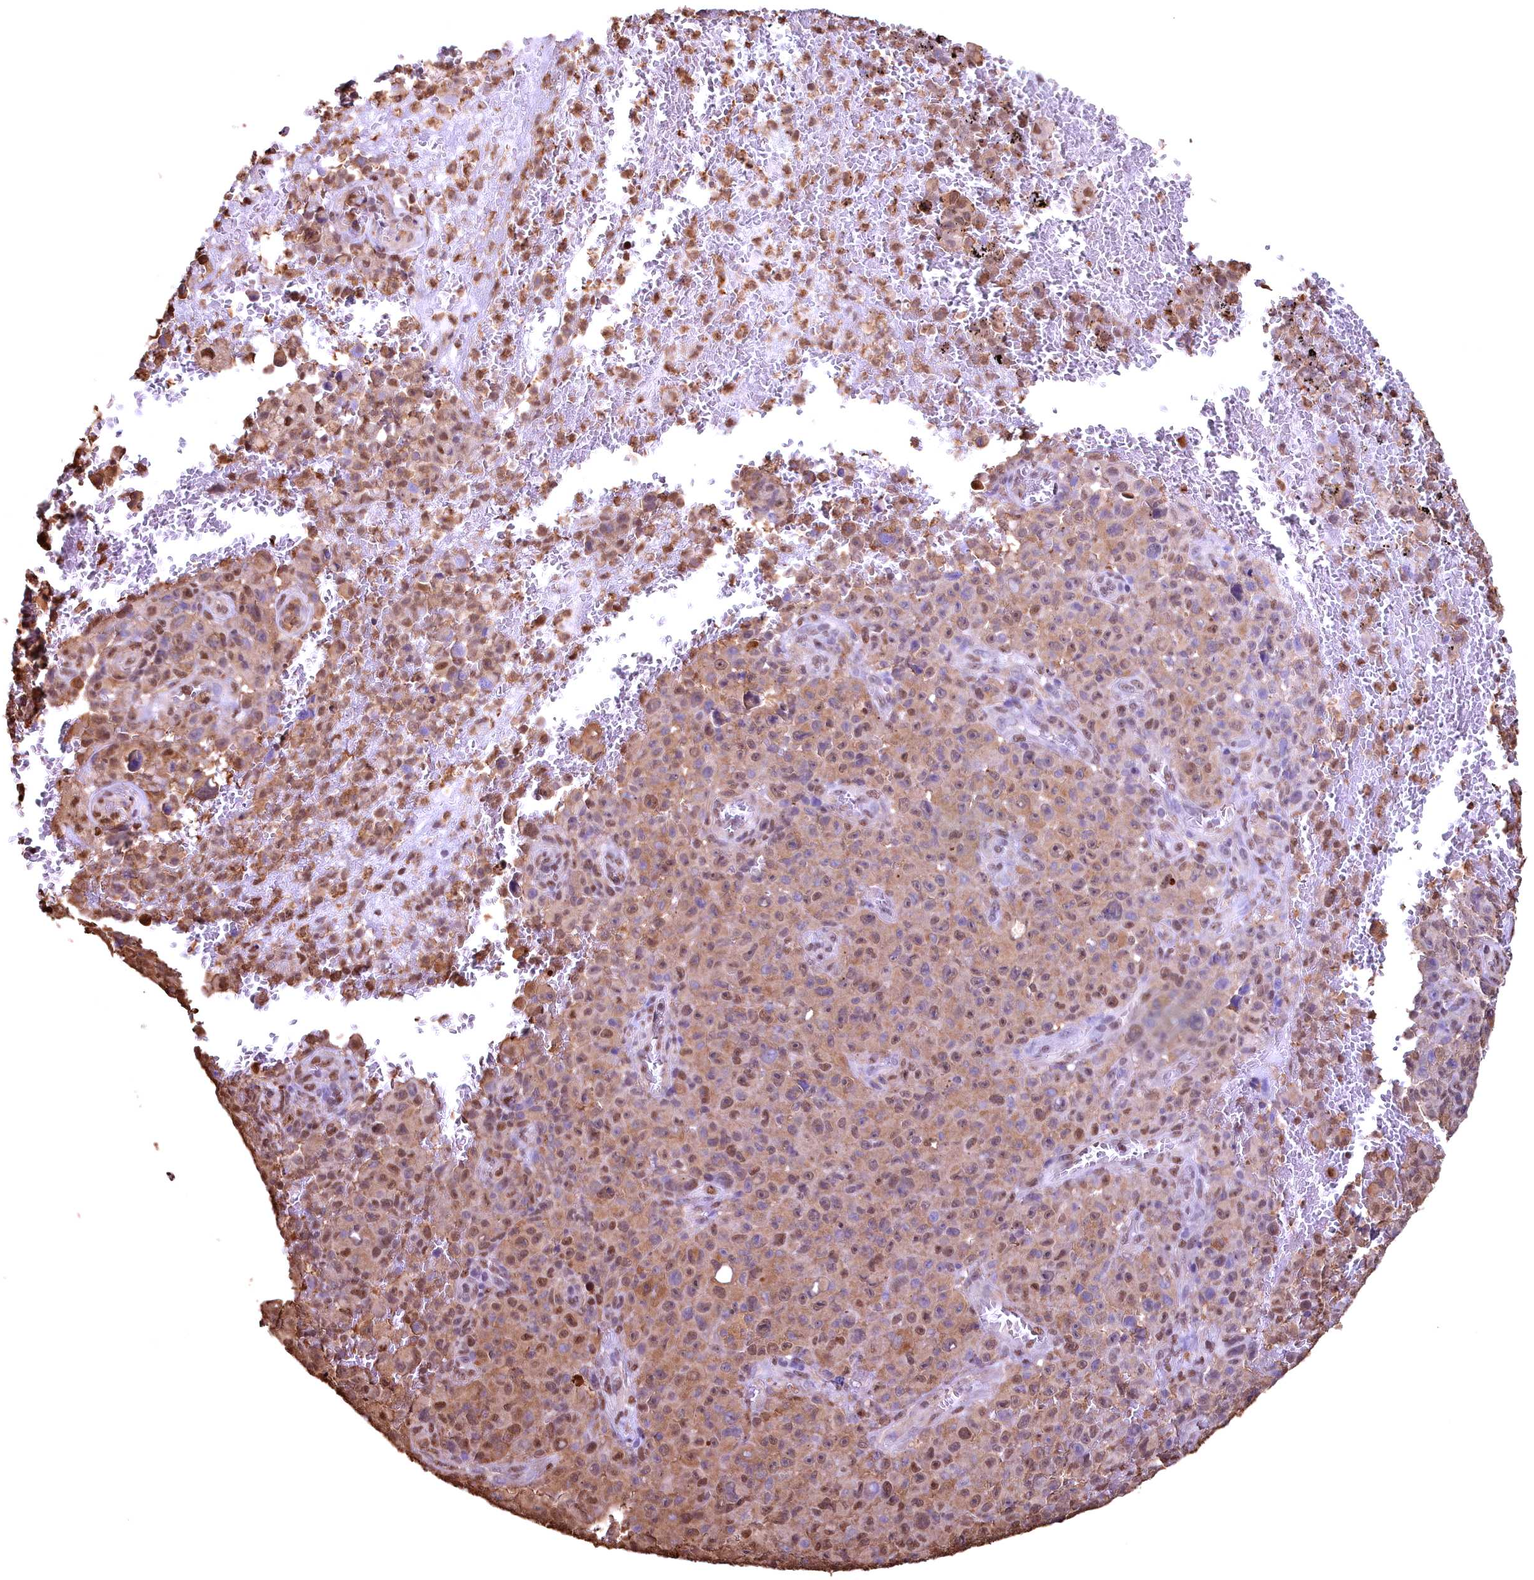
{"staining": {"intensity": "moderate", "quantity": ">75%", "location": "cytoplasmic/membranous,nuclear"}, "tissue": "melanoma", "cell_type": "Tumor cells", "image_type": "cancer", "snomed": [{"axis": "morphology", "description": "Malignant melanoma, NOS"}, {"axis": "topography", "description": "Skin"}], "caption": "This is an image of immunohistochemistry staining of malignant melanoma, which shows moderate staining in the cytoplasmic/membranous and nuclear of tumor cells.", "gene": "GAPDH", "patient": {"sex": "female", "age": 82}}